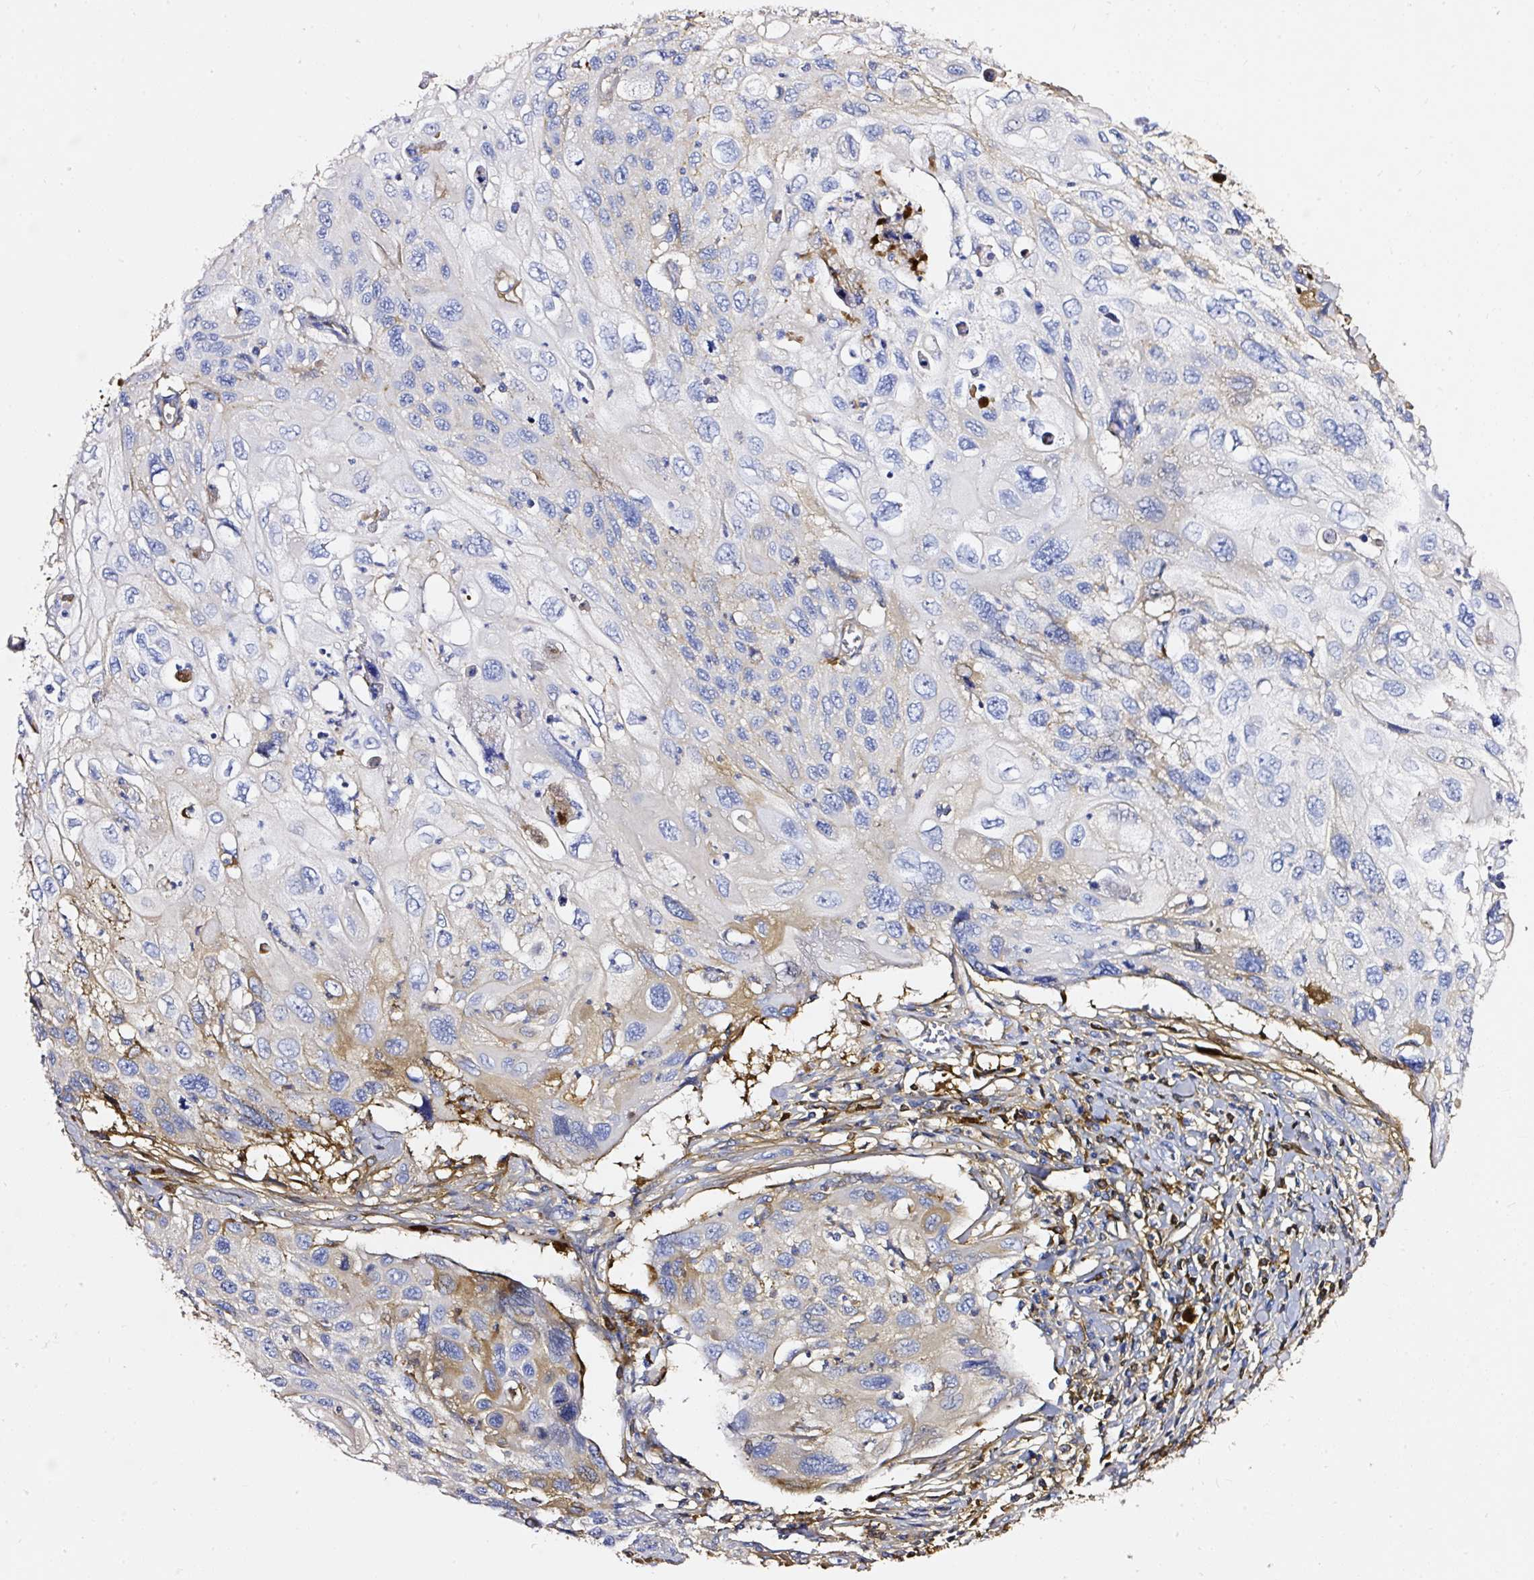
{"staining": {"intensity": "weak", "quantity": "<25%", "location": "cytoplasmic/membranous"}, "tissue": "cervical cancer", "cell_type": "Tumor cells", "image_type": "cancer", "snomed": [{"axis": "morphology", "description": "Squamous cell carcinoma, NOS"}, {"axis": "topography", "description": "Cervix"}], "caption": "An IHC photomicrograph of cervical cancer (squamous cell carcinoma) is shown. There is no staining in tumor cells of cervical cancer (squamous cell carcinoma).", "gene": "CLEC3B", "patient": {"sex": "female", "age": 70}}